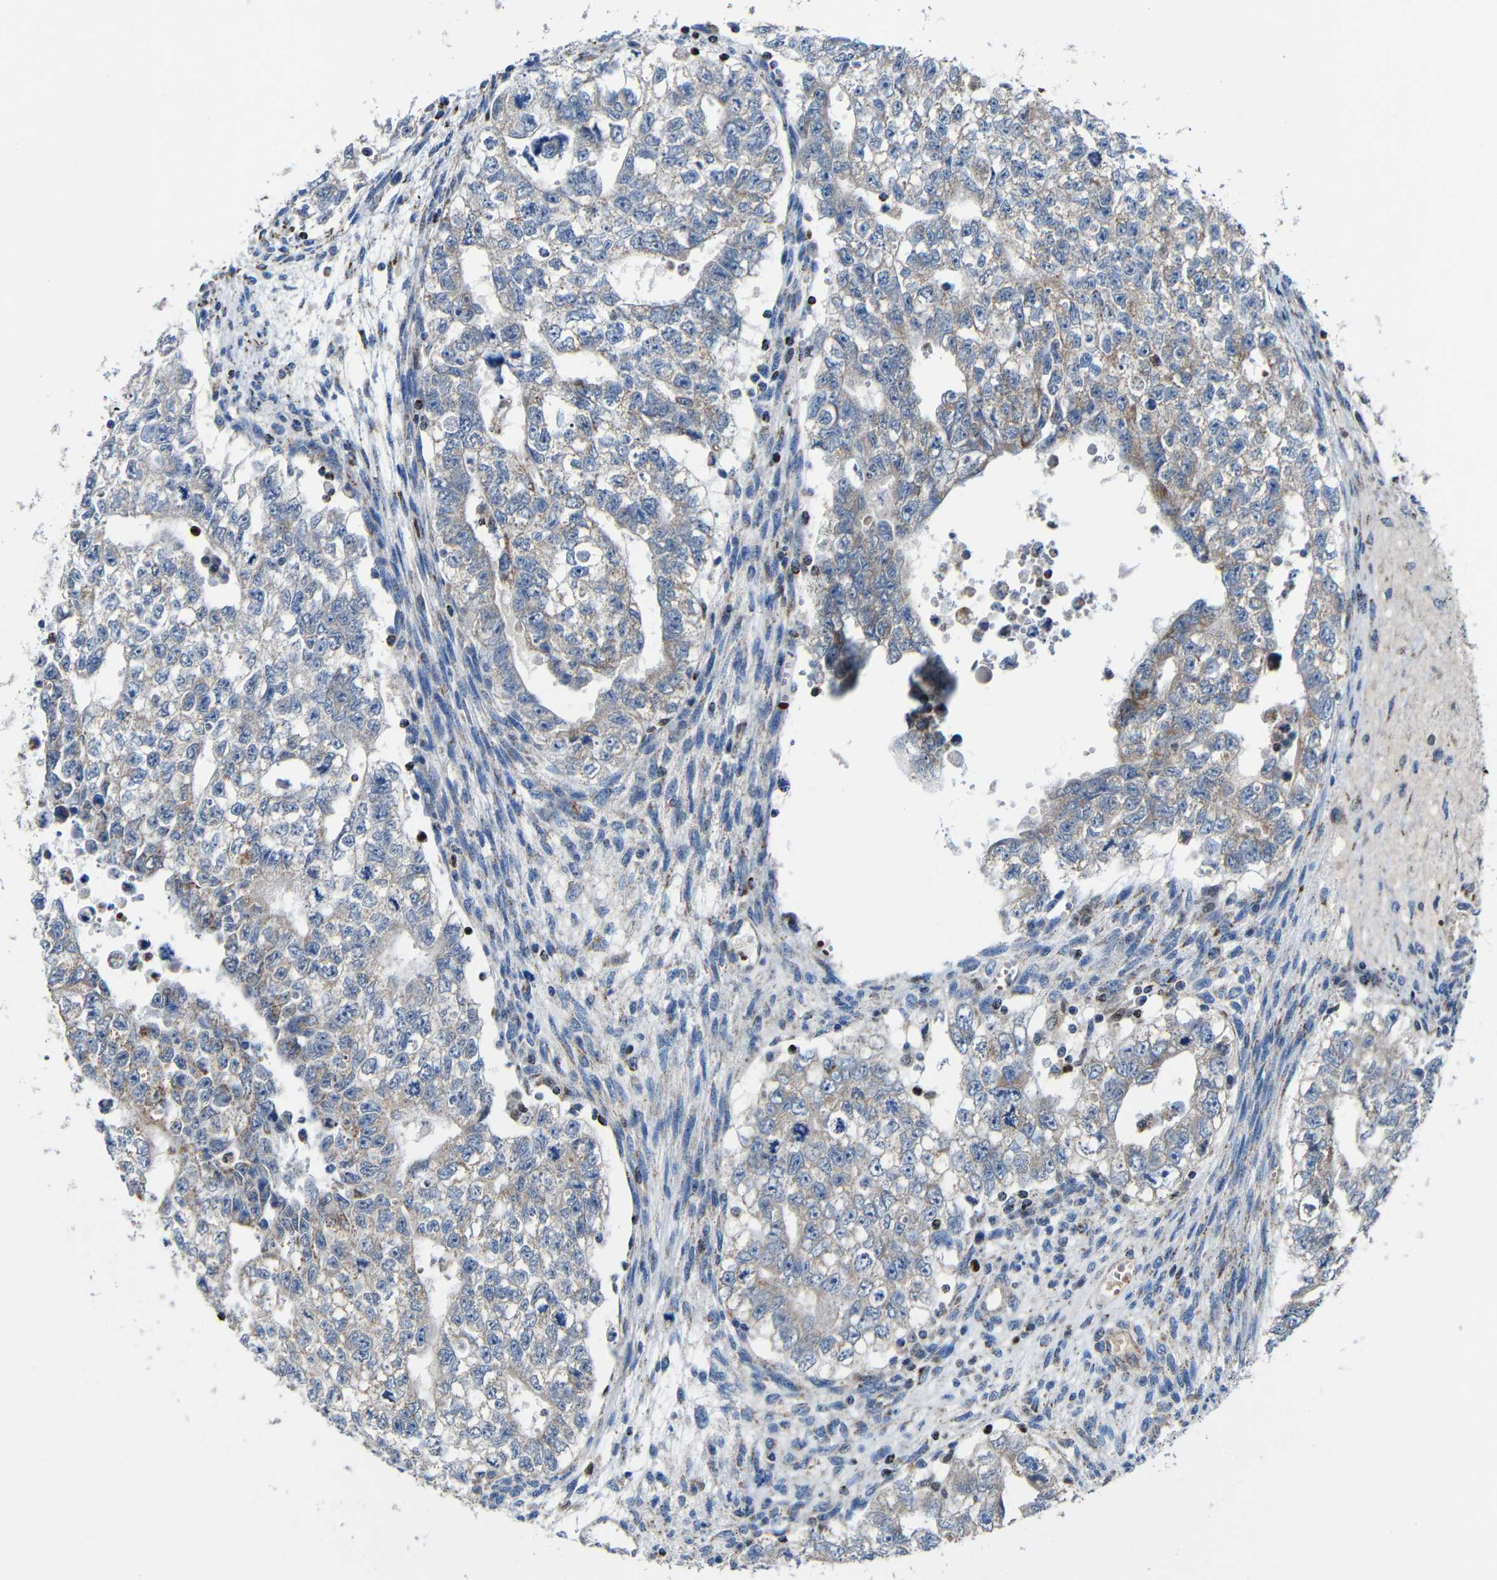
{"staining": {"intensity": "weak", "quantity": "<25%", "location": "cytoplasmic/membranous"}, "tissue": "testis cancer", "cell_type": "Tumor cells", "image_type": "cancer", "snomed": [{"axis": "morphology", "description": "Seminoma, NOS"}, {"axis": "morphology", "description": "Carcinoma, Embryonal, NOS"}, {"axis": "topography", "description": "Testis"}], "caption": "This is an immunohistochemistry image of human testis seminoma. There is no staining in tumor cells.", "gene": "CA5B", "patient": {"sex": "male", "age": 38}}